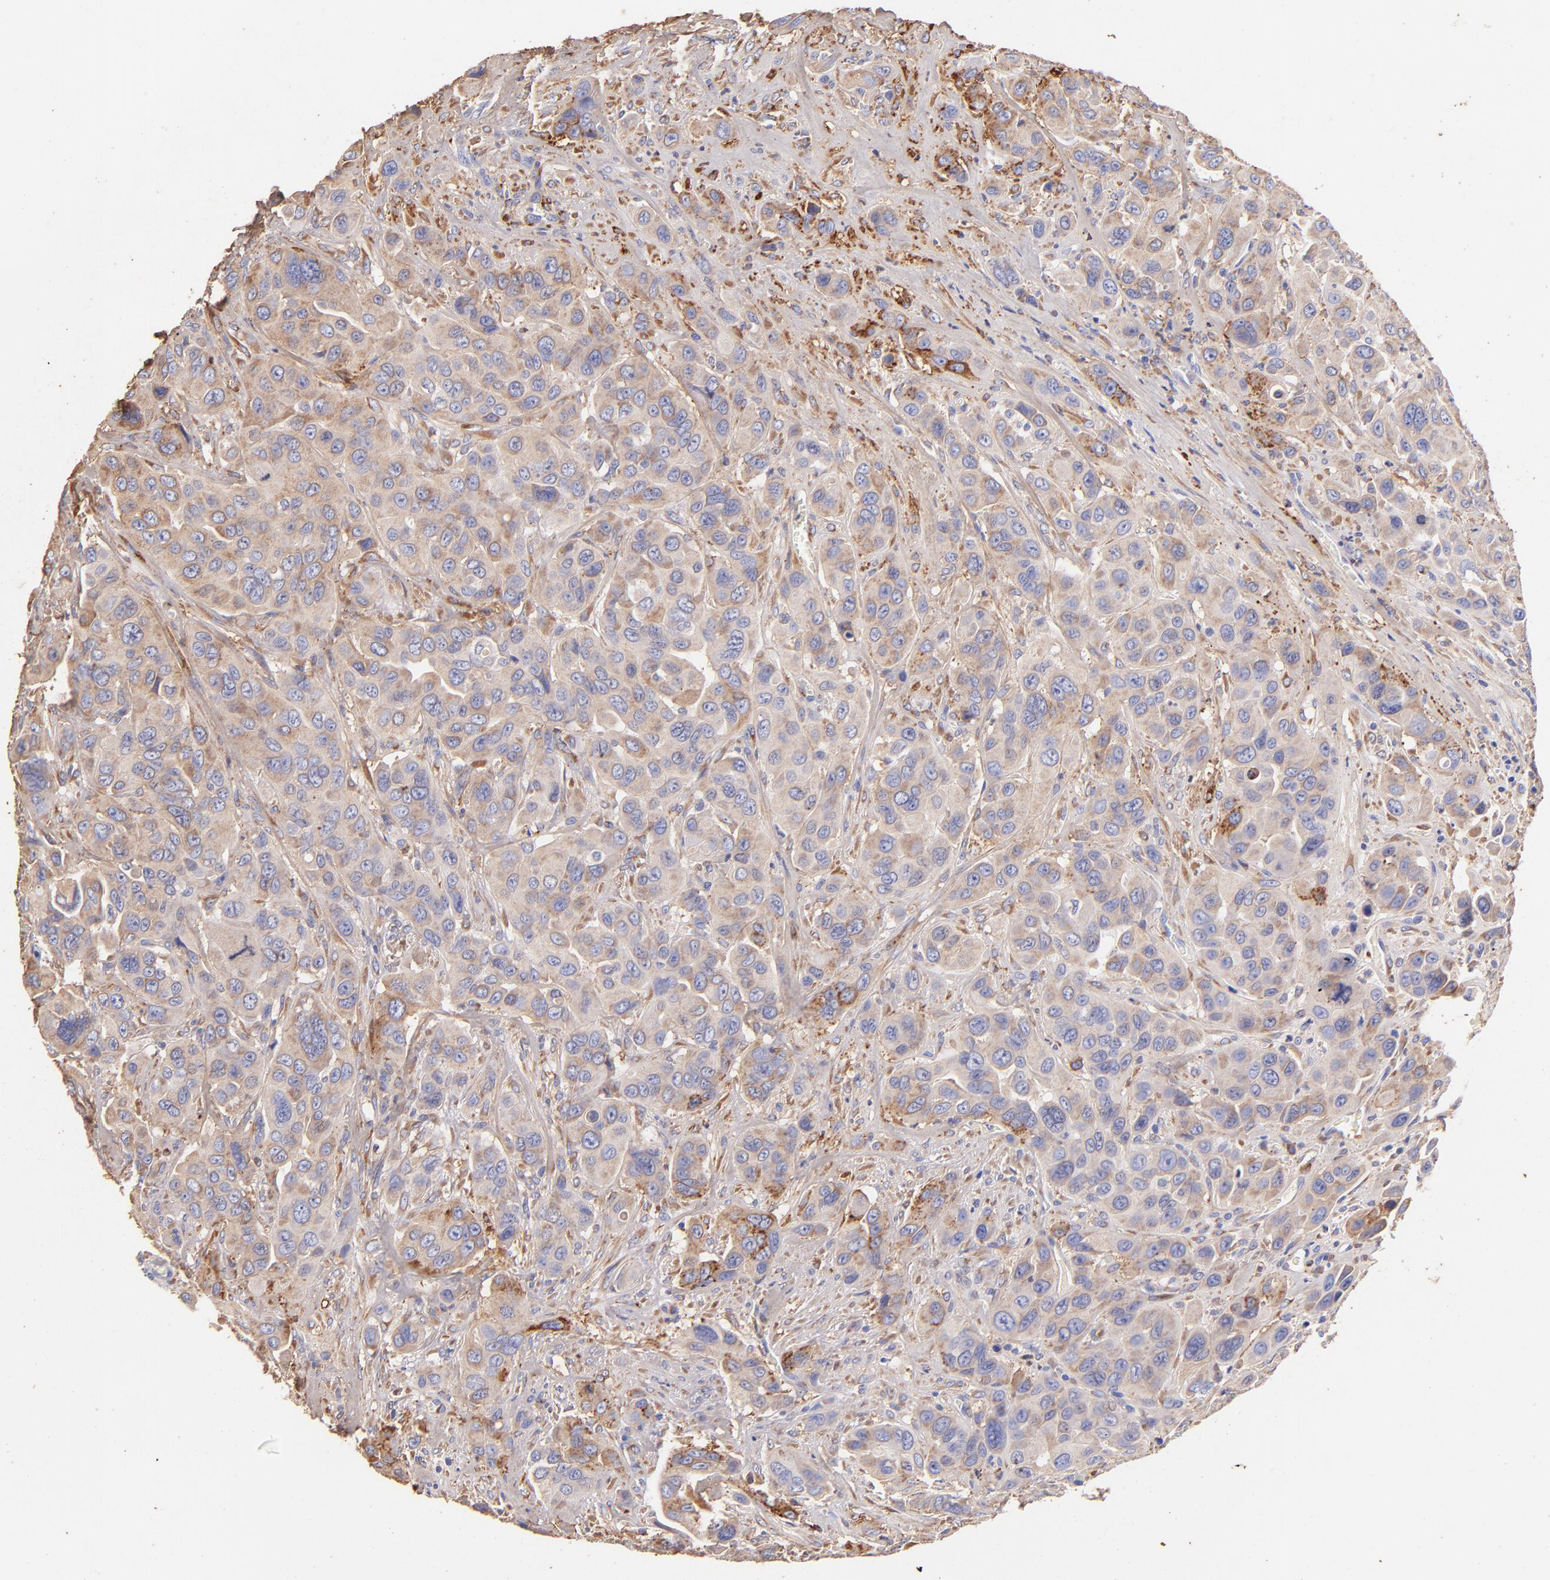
{"staining": {"intensity": "weak", "quantity": "25%-75%", "location": "cytoplasmic/membranous"}, "tissue": "urothelial cancer", "cell_type": "Tumor cells", "image_type": "cancer", "snomed": [{"axis": "morphology", "description": "Urothelial carcinoma, High grade"}, {"axis": "topography", "description": "Urinary bladder"}], "caption": "Immunohistochemical staining of human urothelial cancer shows low levels of weak cytoplasmic/membranous staining in about 25%-75% of tumor cells.", "gene": "BGN", "patient": {"sex": "male", "age": 73}}